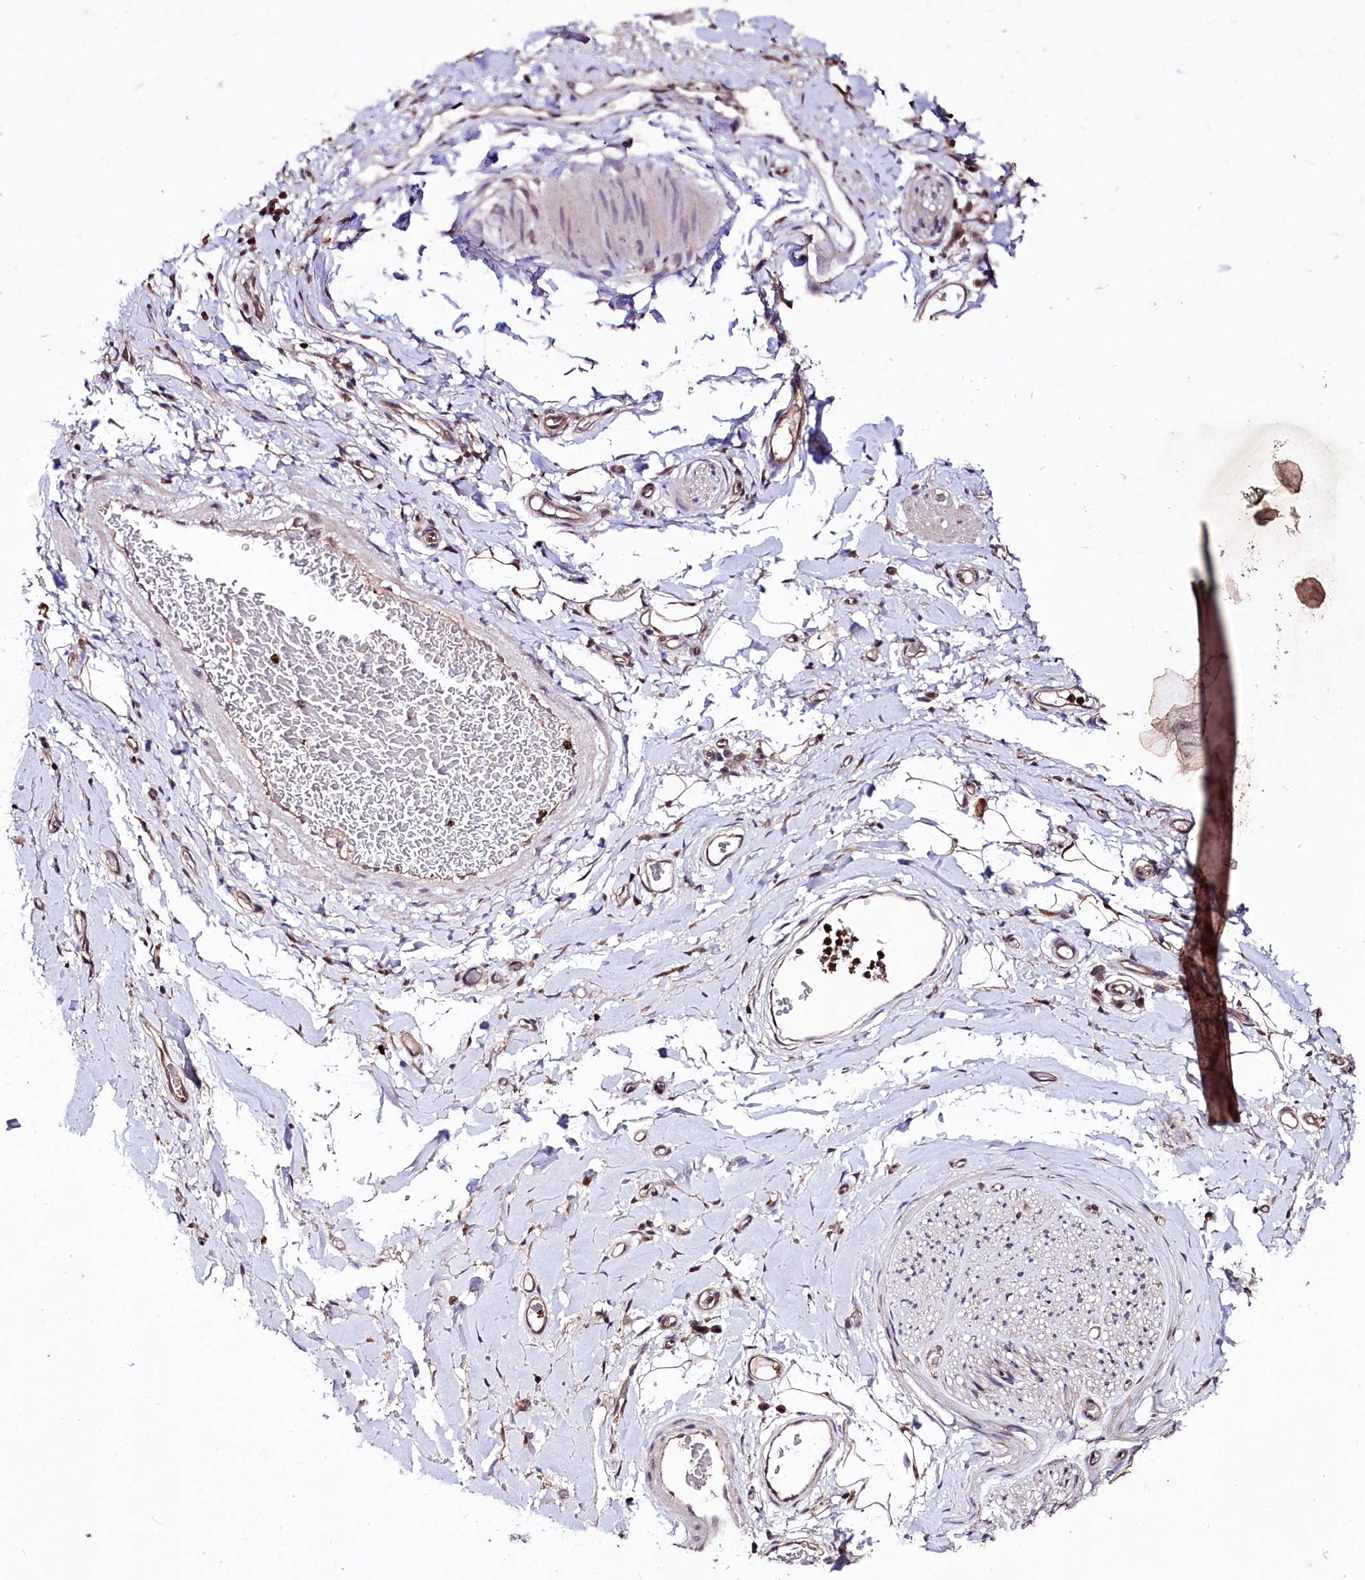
{"staining": {"intensity": "moderate", "quantity": ">75%", "location": "cytoplasmic/membranous"}, "tissue": "adipose tissue", "cell_type": "Adipocytes", "image_type": "normal", "snomed": [{"axis": "morphology", "description": "Normal tissue, NOS"}, {"axis": "morphology", "description": "Adenocarcinoma, NOS"}, {"axis": "topography", "description": "Stomach, upper"}, {"axis": "topography", "description": "Peripheral nerve tissue"}], "caption": "A brown stain labels moderate cytoplasmic/membranous expression of a protein in adipocytes of normal human adipose tissue. Using DAB (brown) and hematoxylin (blue) stains, captured at high magnification using brightfield microscopy.", "gene": "KLRB1", "patient": {"sex": "male", "age": 62}}